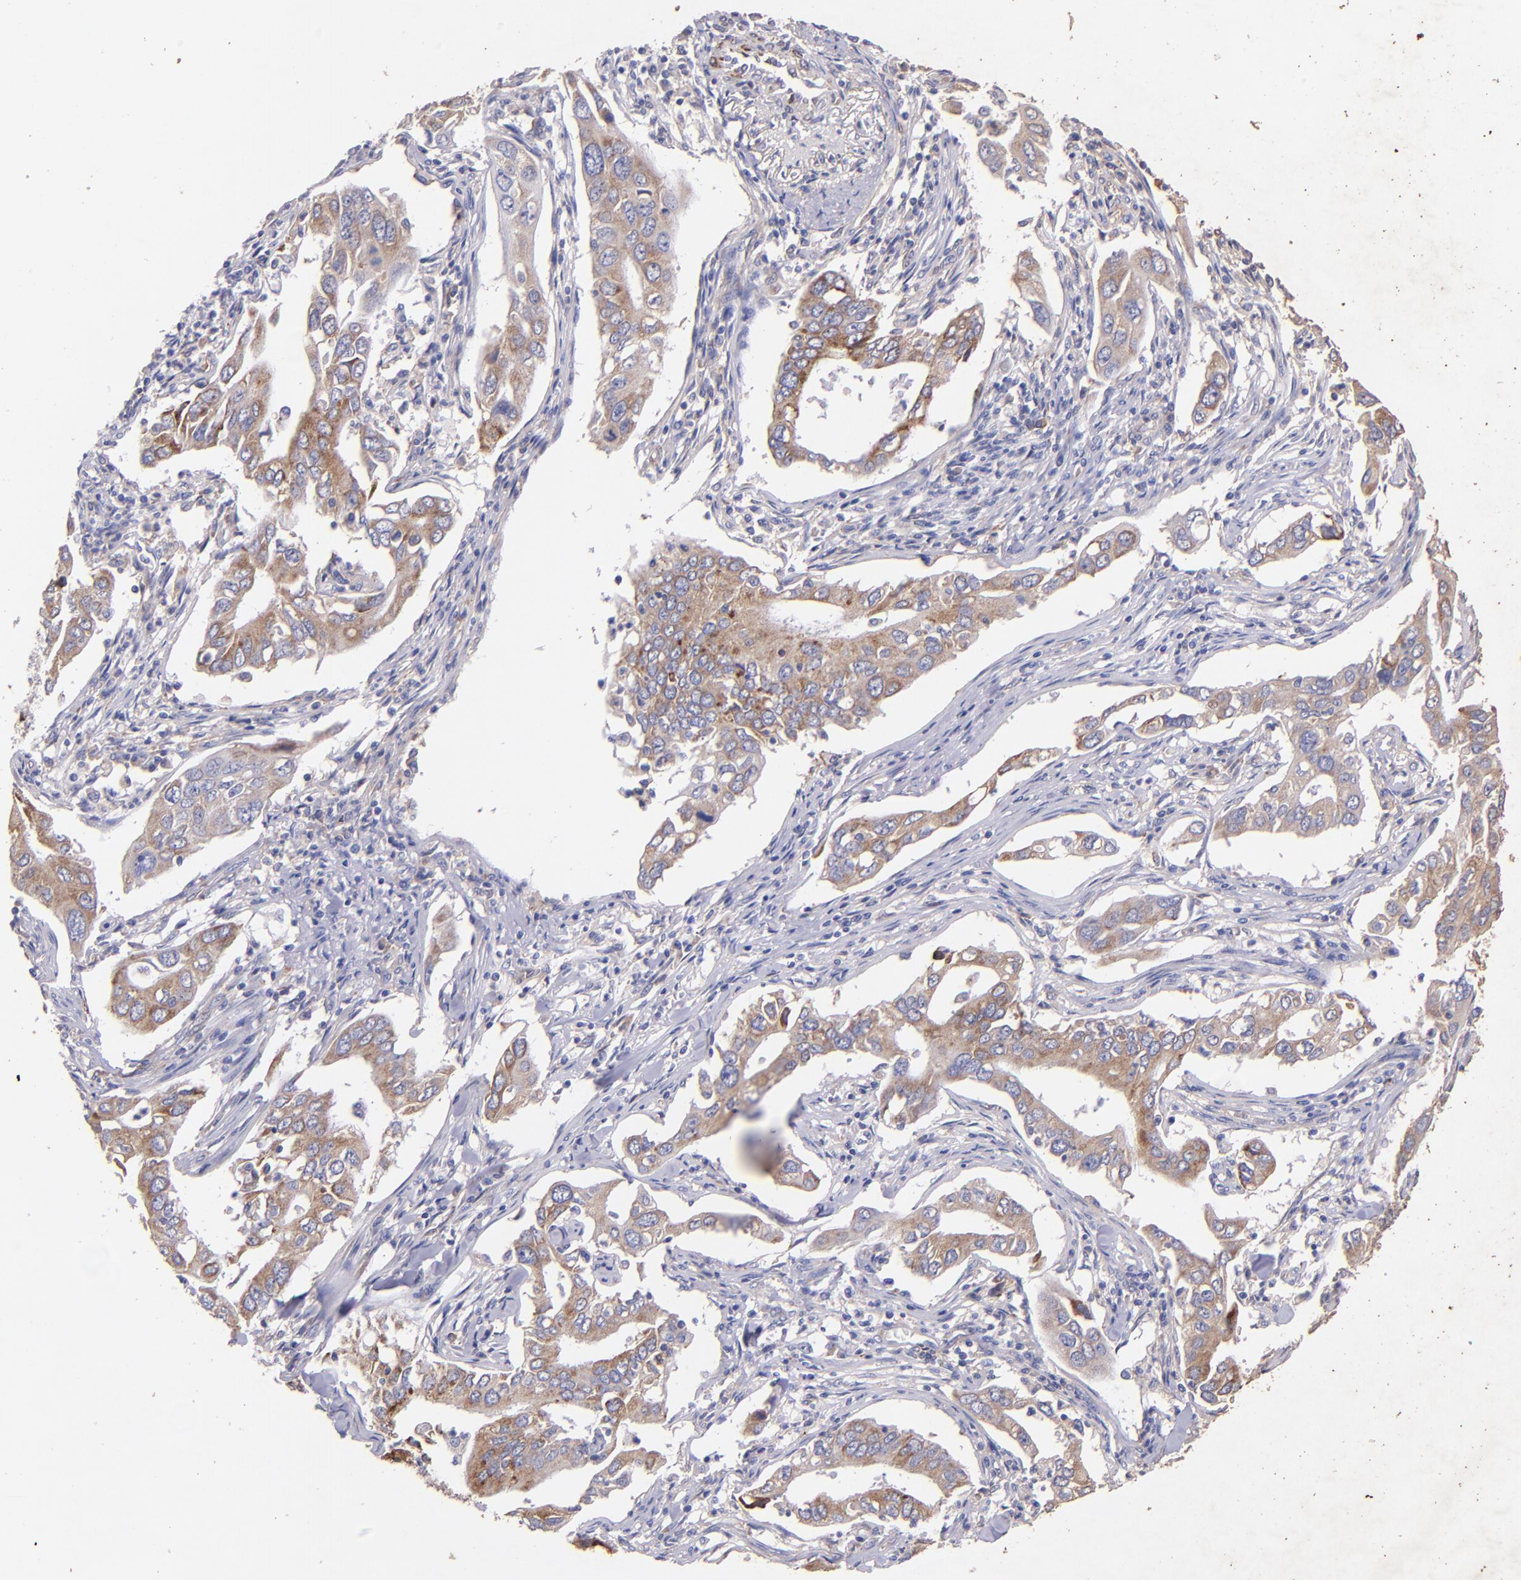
{"staining": {"intensity": "moderate", "quantity": ">75%", "location": "cytoplasmic/membranous"}, "tissue": "lung cancer", "cell_type": "Tumor cells", "image_type": "cancer", "snomed": [{"axis": "morphology", "description": "Adenocarcinoma, NOS"}, {"axis": "topography", "description": "Lung"}], "caption": "Adenocarcinoma (lung) tissue exhibits moderate cytoplasmic/membranous expression in approximately >75% of tumor cells, visualized by immunohistochemistry.", "gene": "RET", "patient": {"sex": "male", "age": 48}}